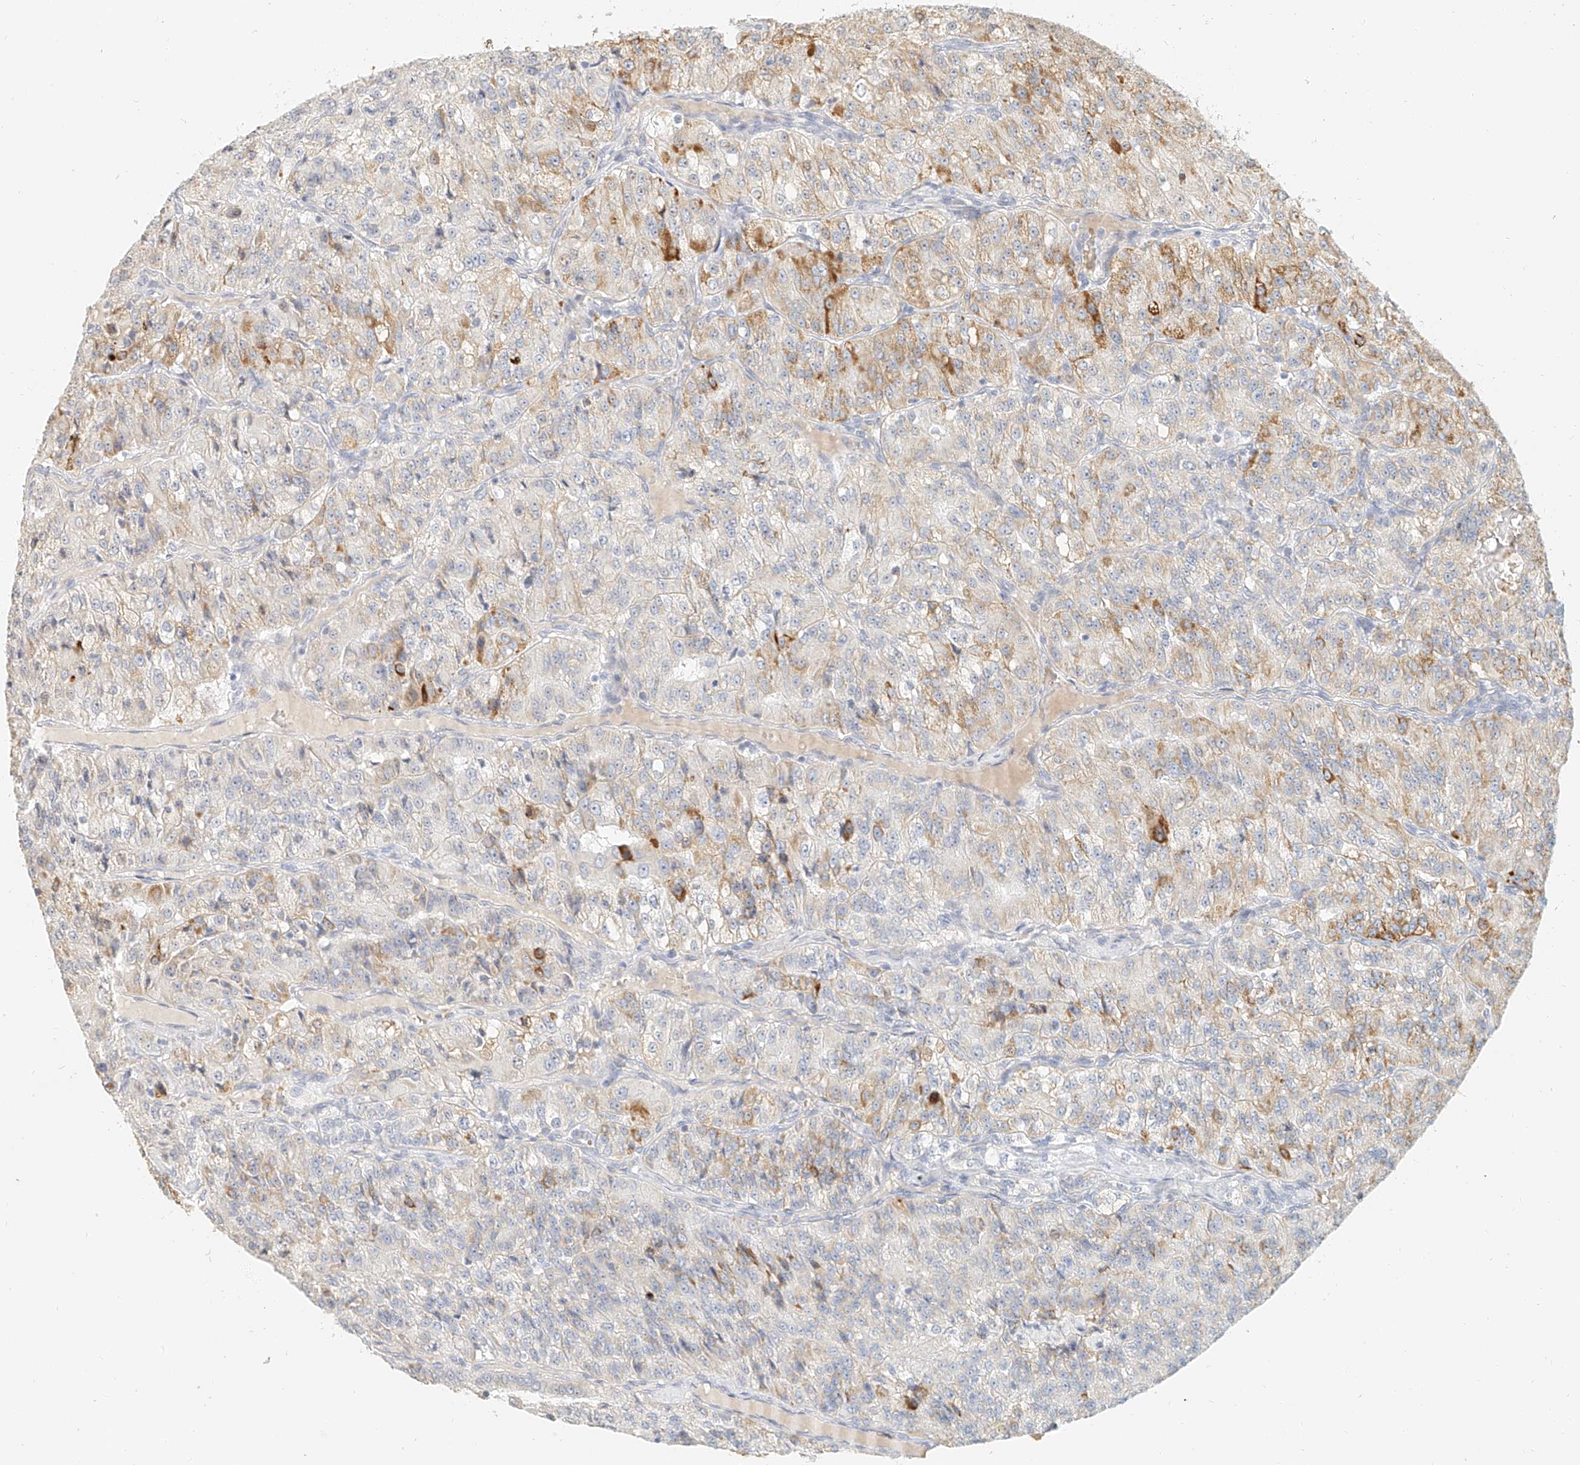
{"staining": {"intensity": "moderate", "quantity": "<25%", "location": "cytoplasmic/membranous"}, "tissue": "renal cancer", "cell_type": "Tumor cells", "image_type": "cancer", "snomed": [{"axis": "morphology", "description": "Adenocarcinoma, NOS"}, {"axis": "topography", "description": "Kidney"}], "caption": "Approximately <25% of tumor cells in human renal adenocarcinoma exhibit moderate cytoplasmic/membranous protein staining as visualized by brown immunohistochemical staining.", "gene": "CXorf58", "patient": {"sex": "female", "age": 63}}